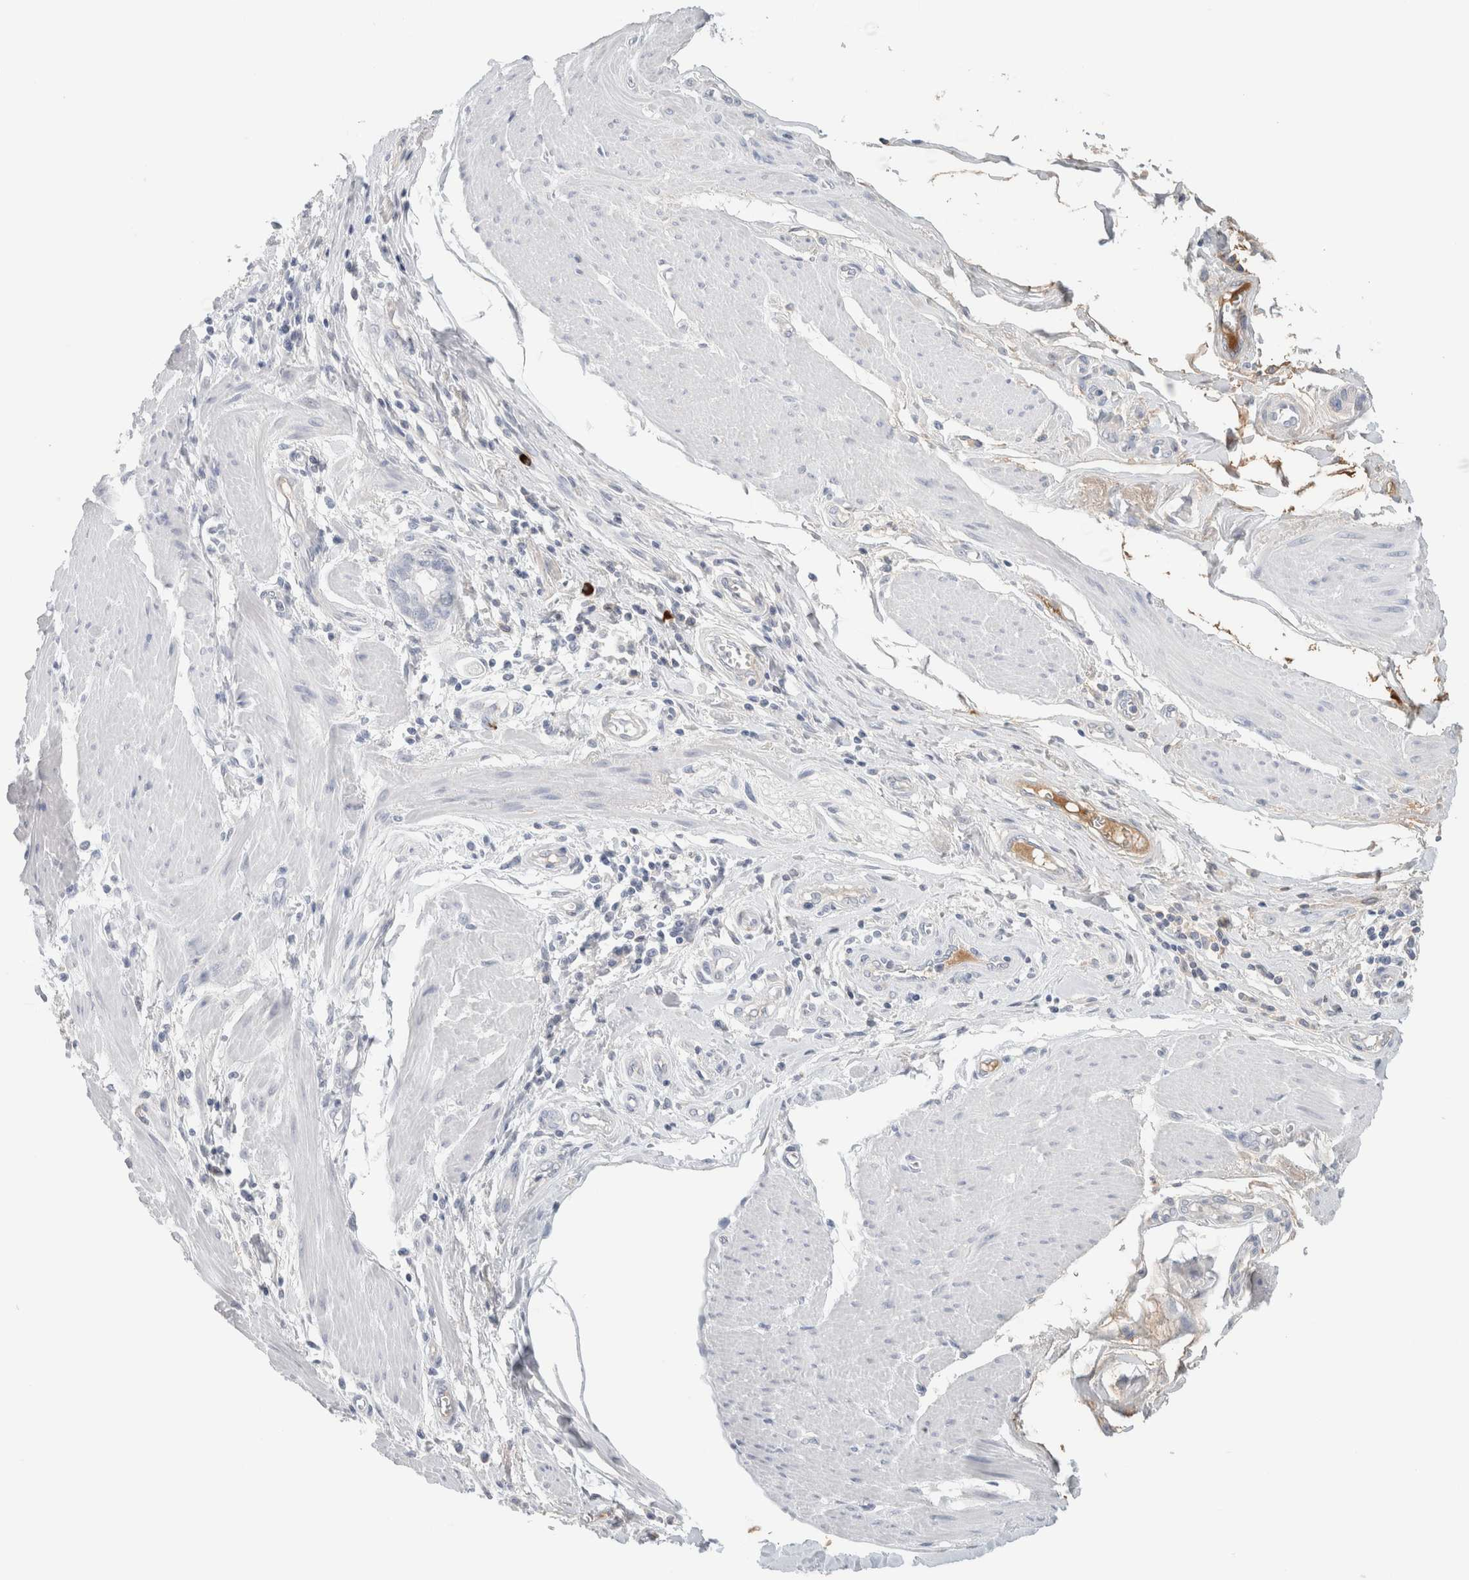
{"staining": {"intensity": "negative", "quantity": "none", "location": "none"}, "tissue": "pancreatic cancer", "cell_type": "Tumor cells", "image_type": "cancer", "snomed": [{"axis": "morphology", "description": "Adenocarcinoma, NOS"}, {"axis": "topography", "description": "Pancreas"}], "caption": "This is an IHC histopathology image of human adenocarcinoma (pancreatic). There is no expression in tumor cells.", "gene": "IL6", "patient": {"sex": "male", "age": 74}}